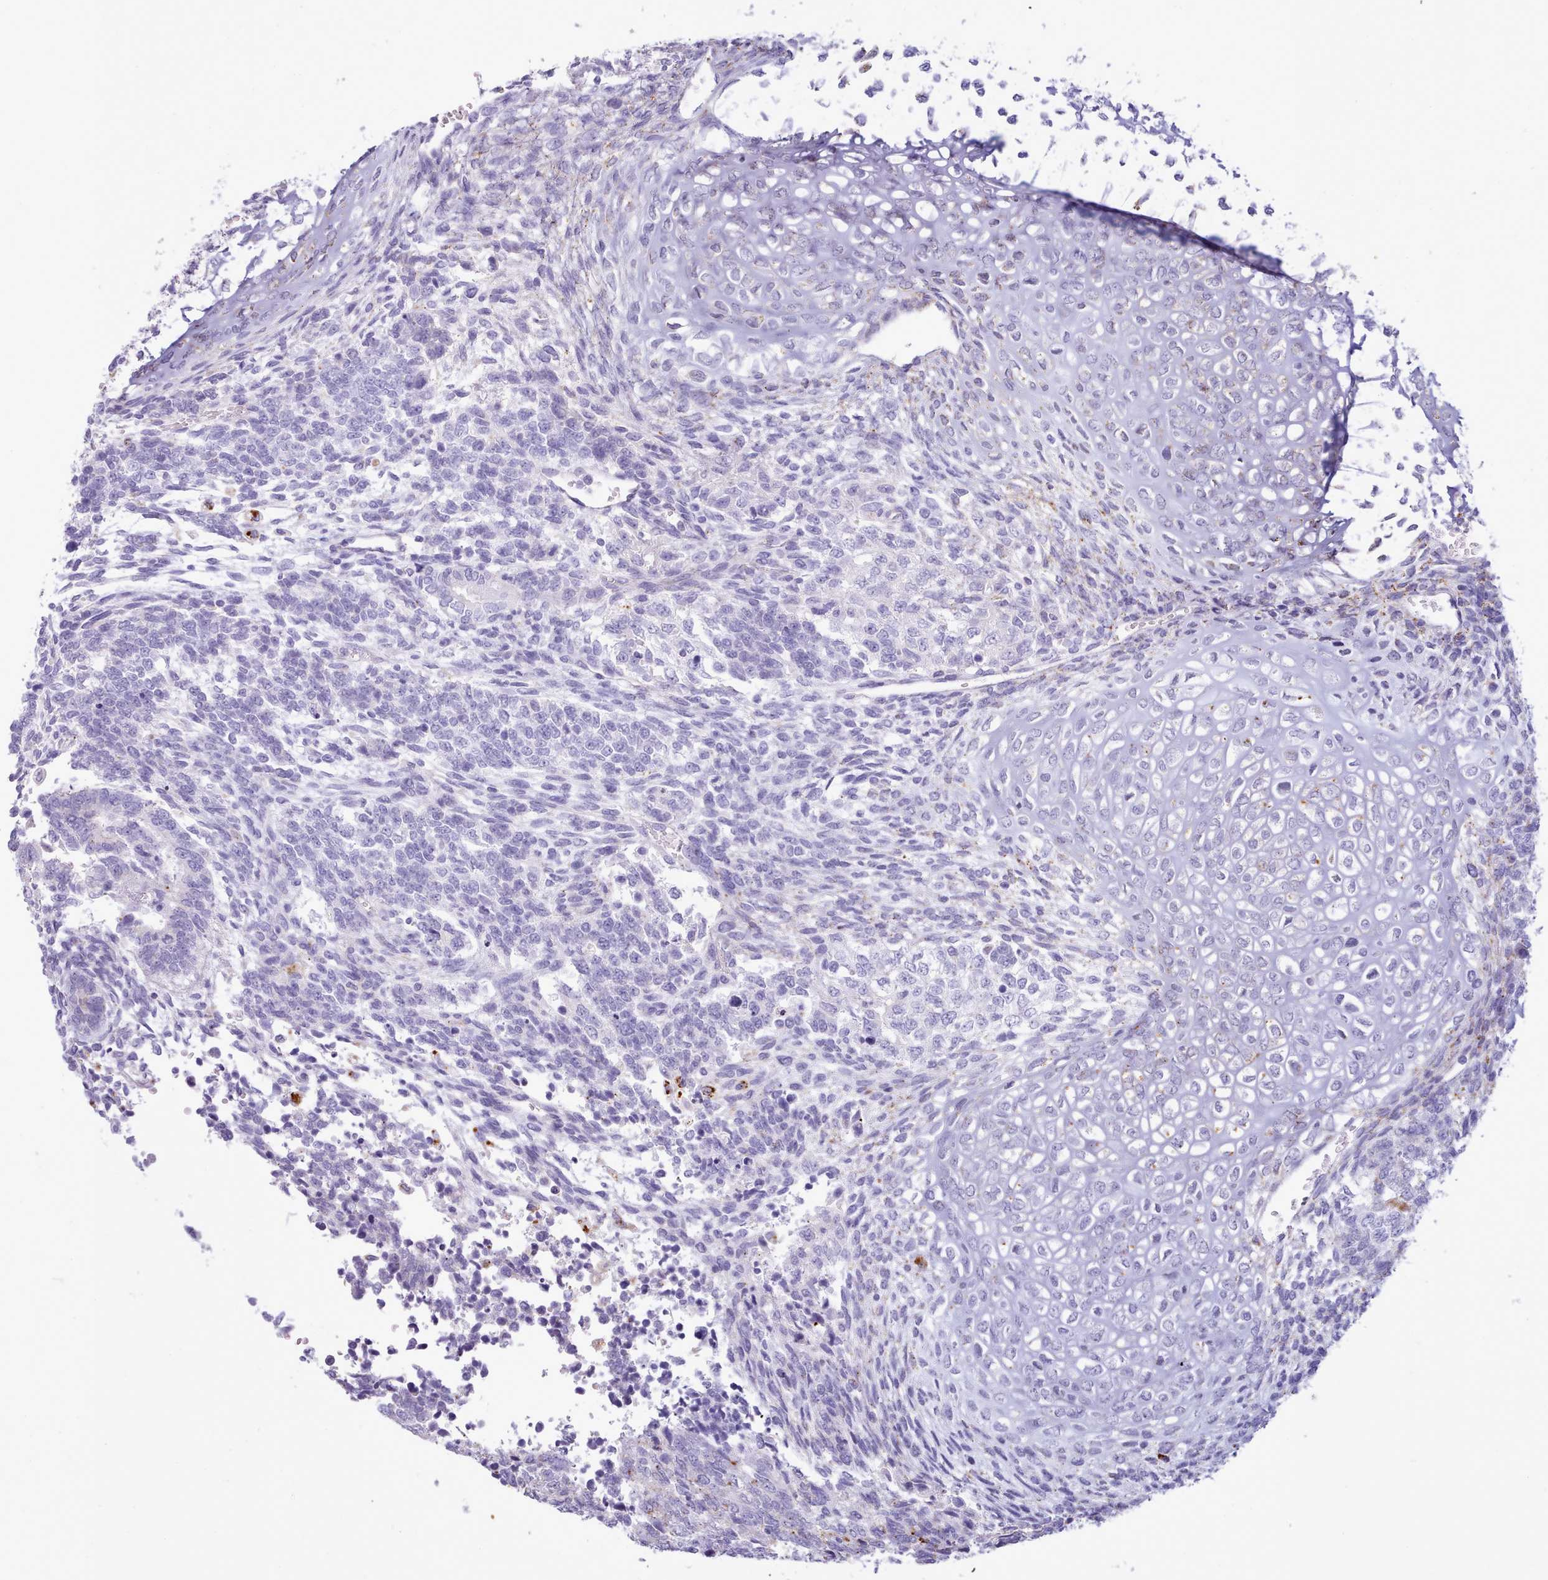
{"staining": {"intensity": "negative", "quantity": "none", "location": "none"}, "tissue": "testis cancer", "cell_type": "Tumor cells", "image_type": "cancer", "snomed": [{"axis": "morphology", "description": "Carcinoma, Embryonal, NOS"}, {"axis": "topography", "description": "Testis"}], "caption": "Testis embryonal carcinoma was stained to show a protein in brown. There is no significant positivity in tumor cells.", "gene": "GAA", "patient": {"sex": "male", "age": 23}}